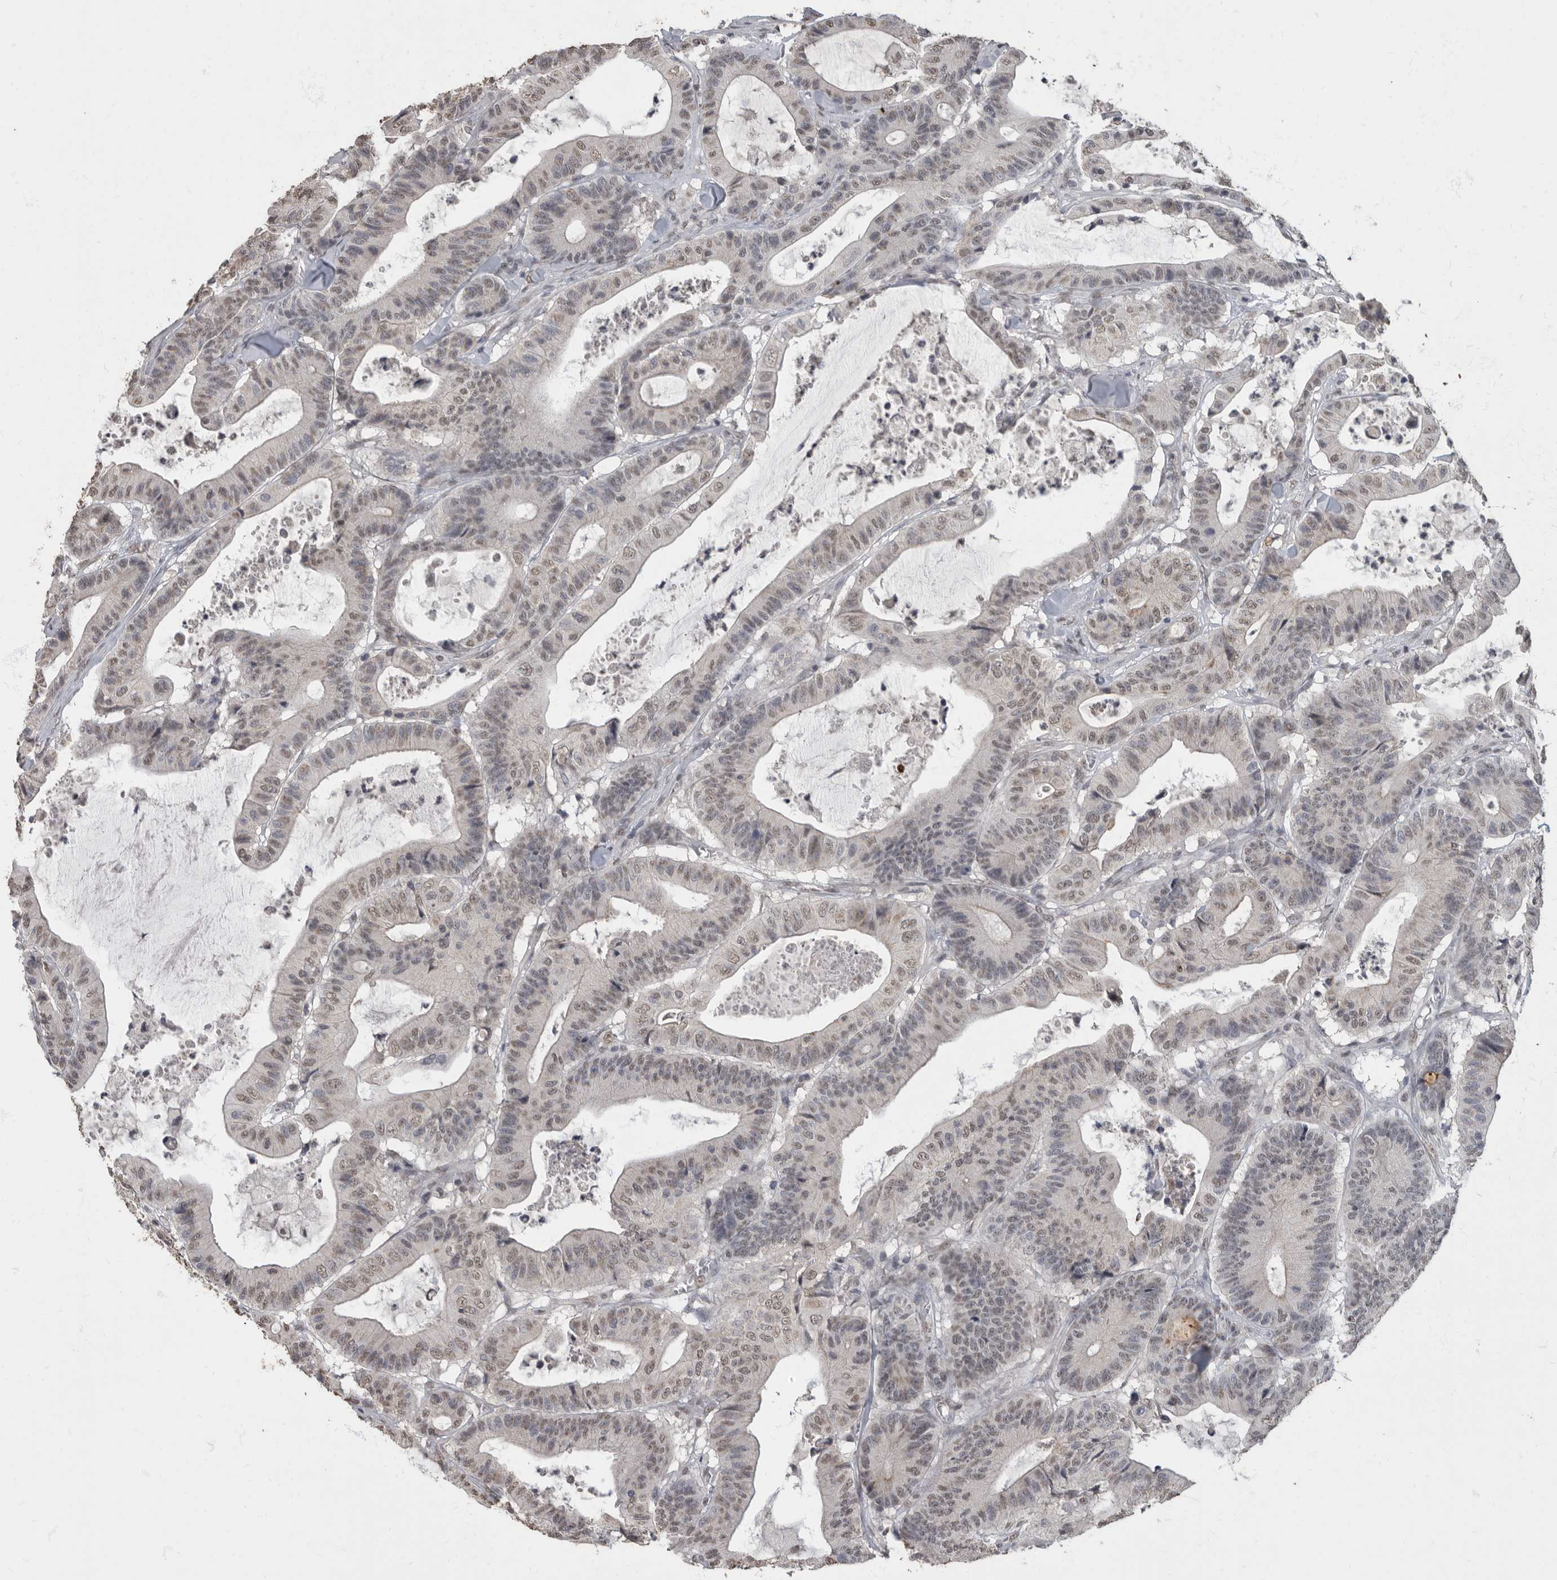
{"staining": {"intensity": "weak", "quantity": "25%-75%", "location": "nuclear"}, "tissue": "colorectal cancer", "cell_type": "Tumor cells", "image_type": "cancer", "snomed": [{"axis": "morphology", "description": "Adenocarcinoma, NOS"}, {"axis": "topography", "description": "Colon"}], "caption": "Colorectal adenocarcinoma stained with immunohistochemistry (IHC) shows weak nuclear expression in about 25%-75% of tumor cells.", "gene": "NBL1", "patient": {"sex": "female", "age": 84}}